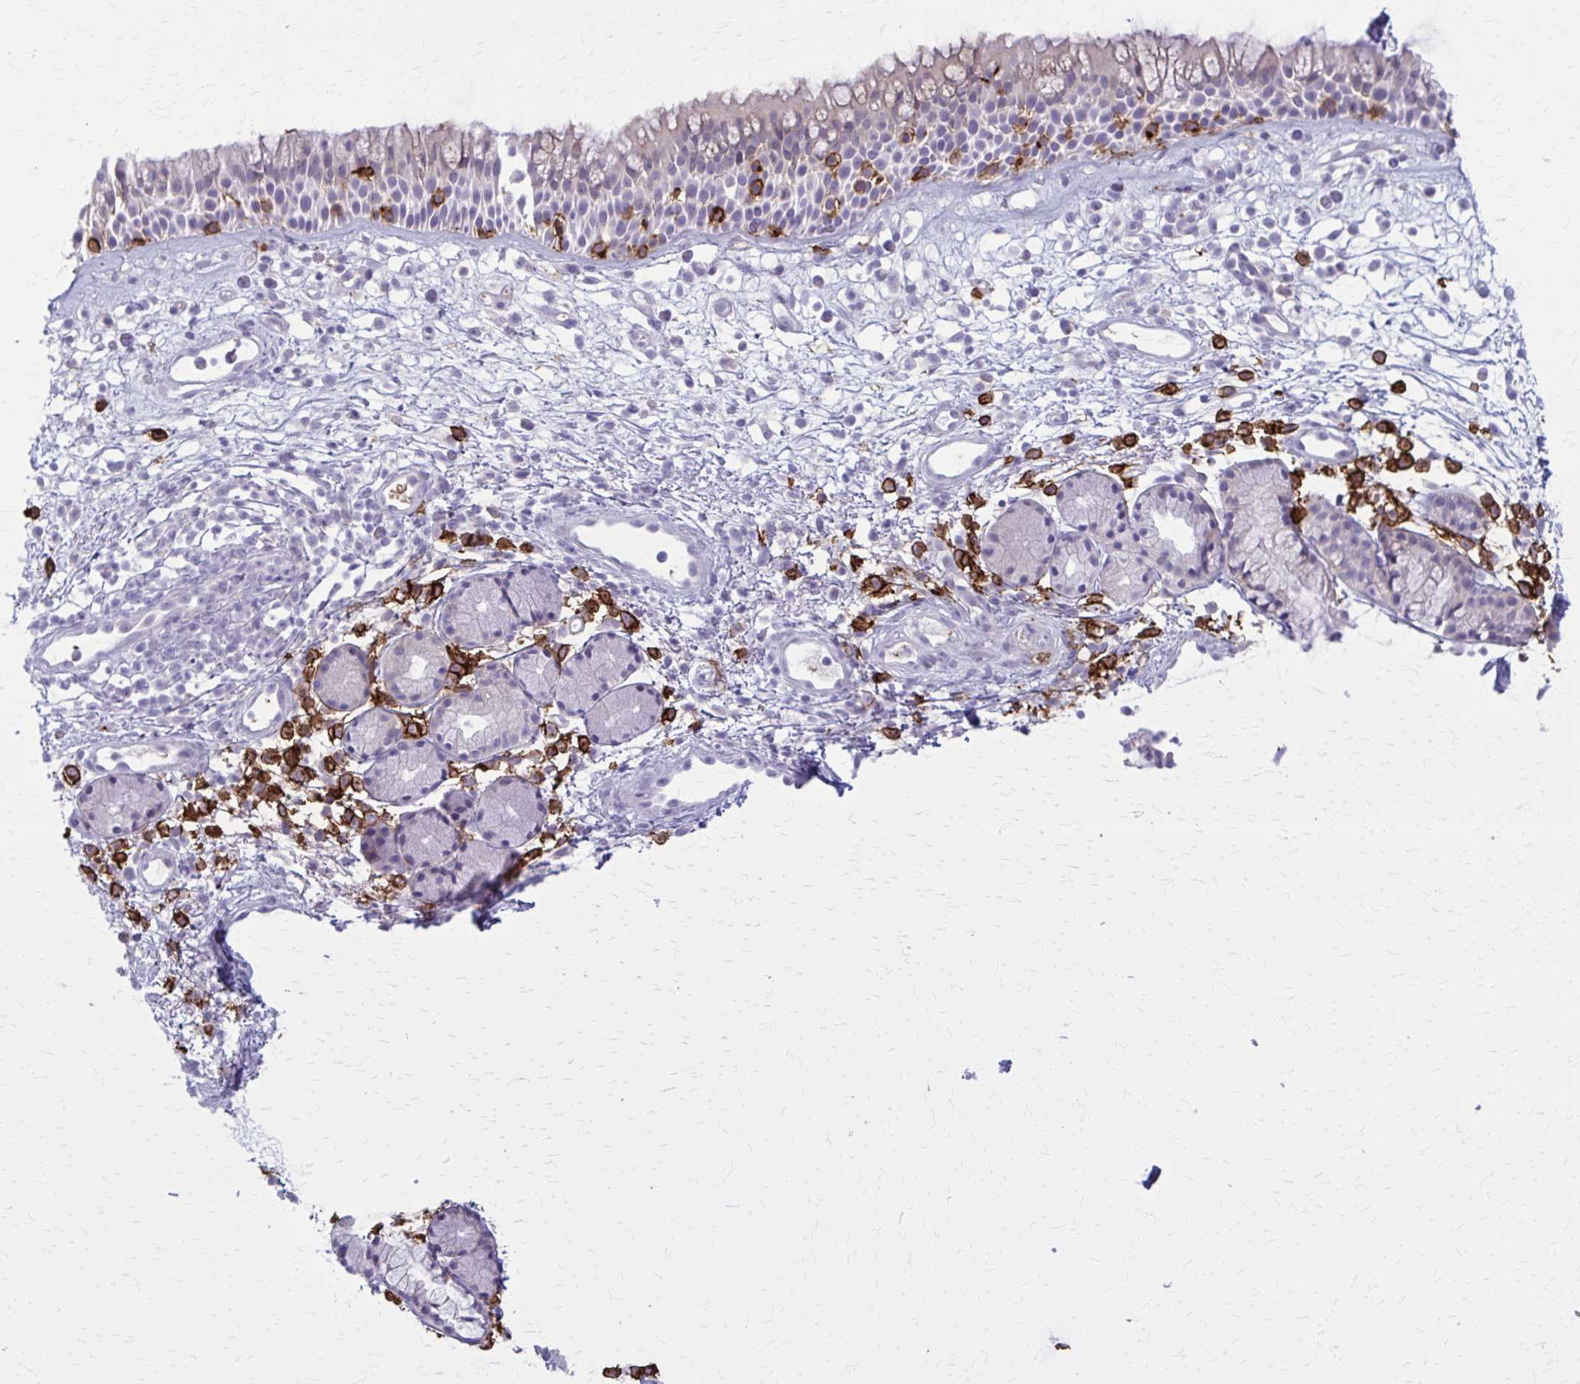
{"staining": {"intensity": "negative", "quantity": "none", "location": "none"}, "tissue": "nasopharynx", "cell_type": "Respiratory epithelial cells", "image_type": "normal", "snomed": [{"axis": "morphology", "description": "Normal tissue, NOS"}, {"axis": "topography", "description": "Nasopharynx"}], "caption": "Immunohistochemical staining of unremarkable human nasopharynx exhibits no significant positivity in respiratory epithelial cells. (Brightfield microscopy of DAB (3,3'-diaminobenzidine) immunohistochemistry at high magnification).", "gene": "CD38", "patient": {"sex": "female", "age": 70}}